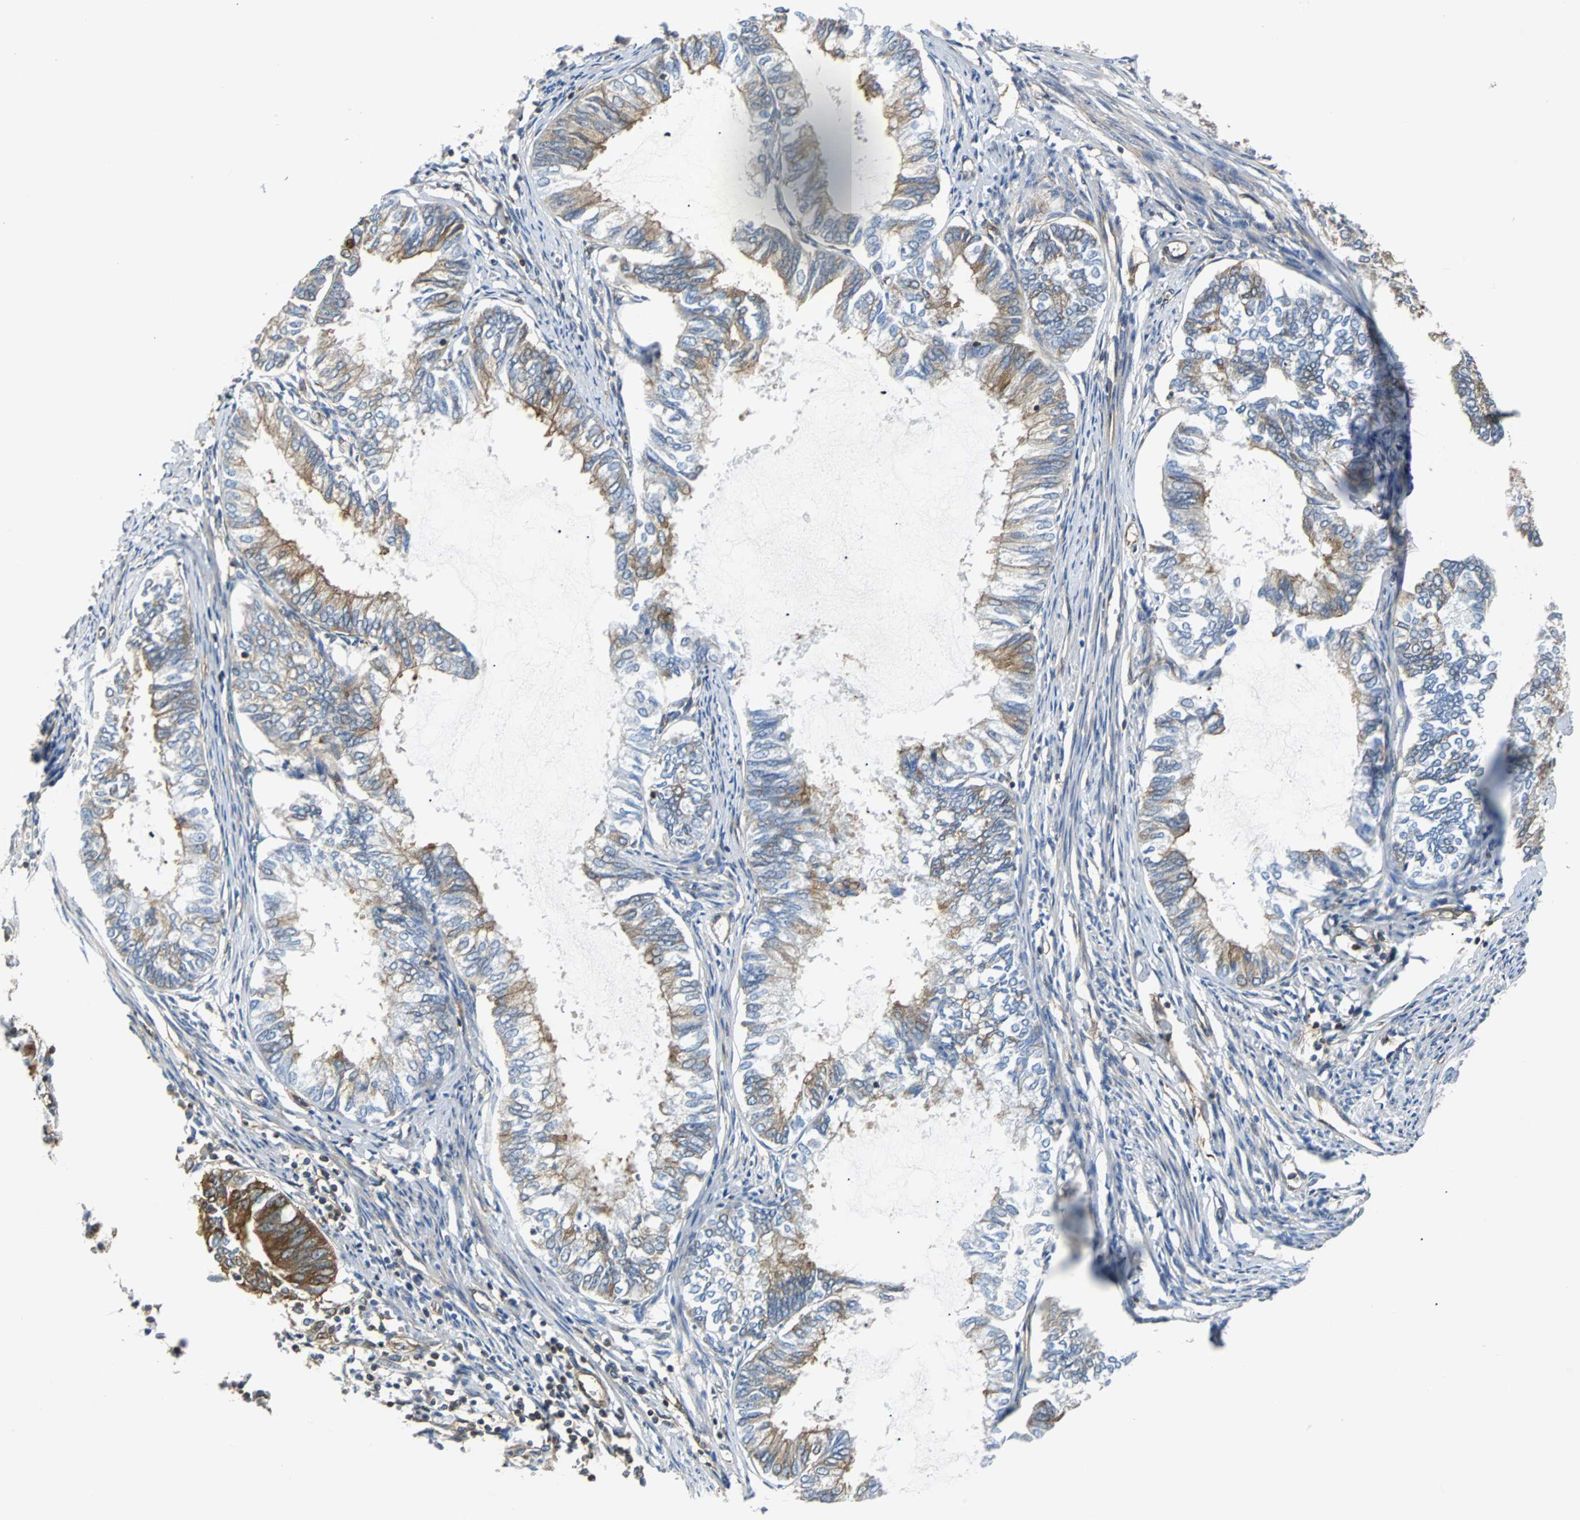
{"staining": {"intensity": "strong", "quantity": "25%-75%", "location": "cytoplasmic/membranous"}, "tissue": "endometrial cancer", "cell_type": "Tumor cells", "image_type": "cancer", "snomed": [{"axis": "morphology", "description": "Adenocarcinoma, NOS"}, {"axis": "topography", "description": "Endometrium"}], "caption": "Immunohistochemical staining of human endometrial cancer shows strong cytoplasmic/membranous protein staining in approximately 25%-75% of tumor cells. (DAB (3,3'-diaminobenzidine) IHC, brown staining for protein, blue staining for nuclei).", "gene": "RELA", "patient": {"sex": "female", "age": 86}}